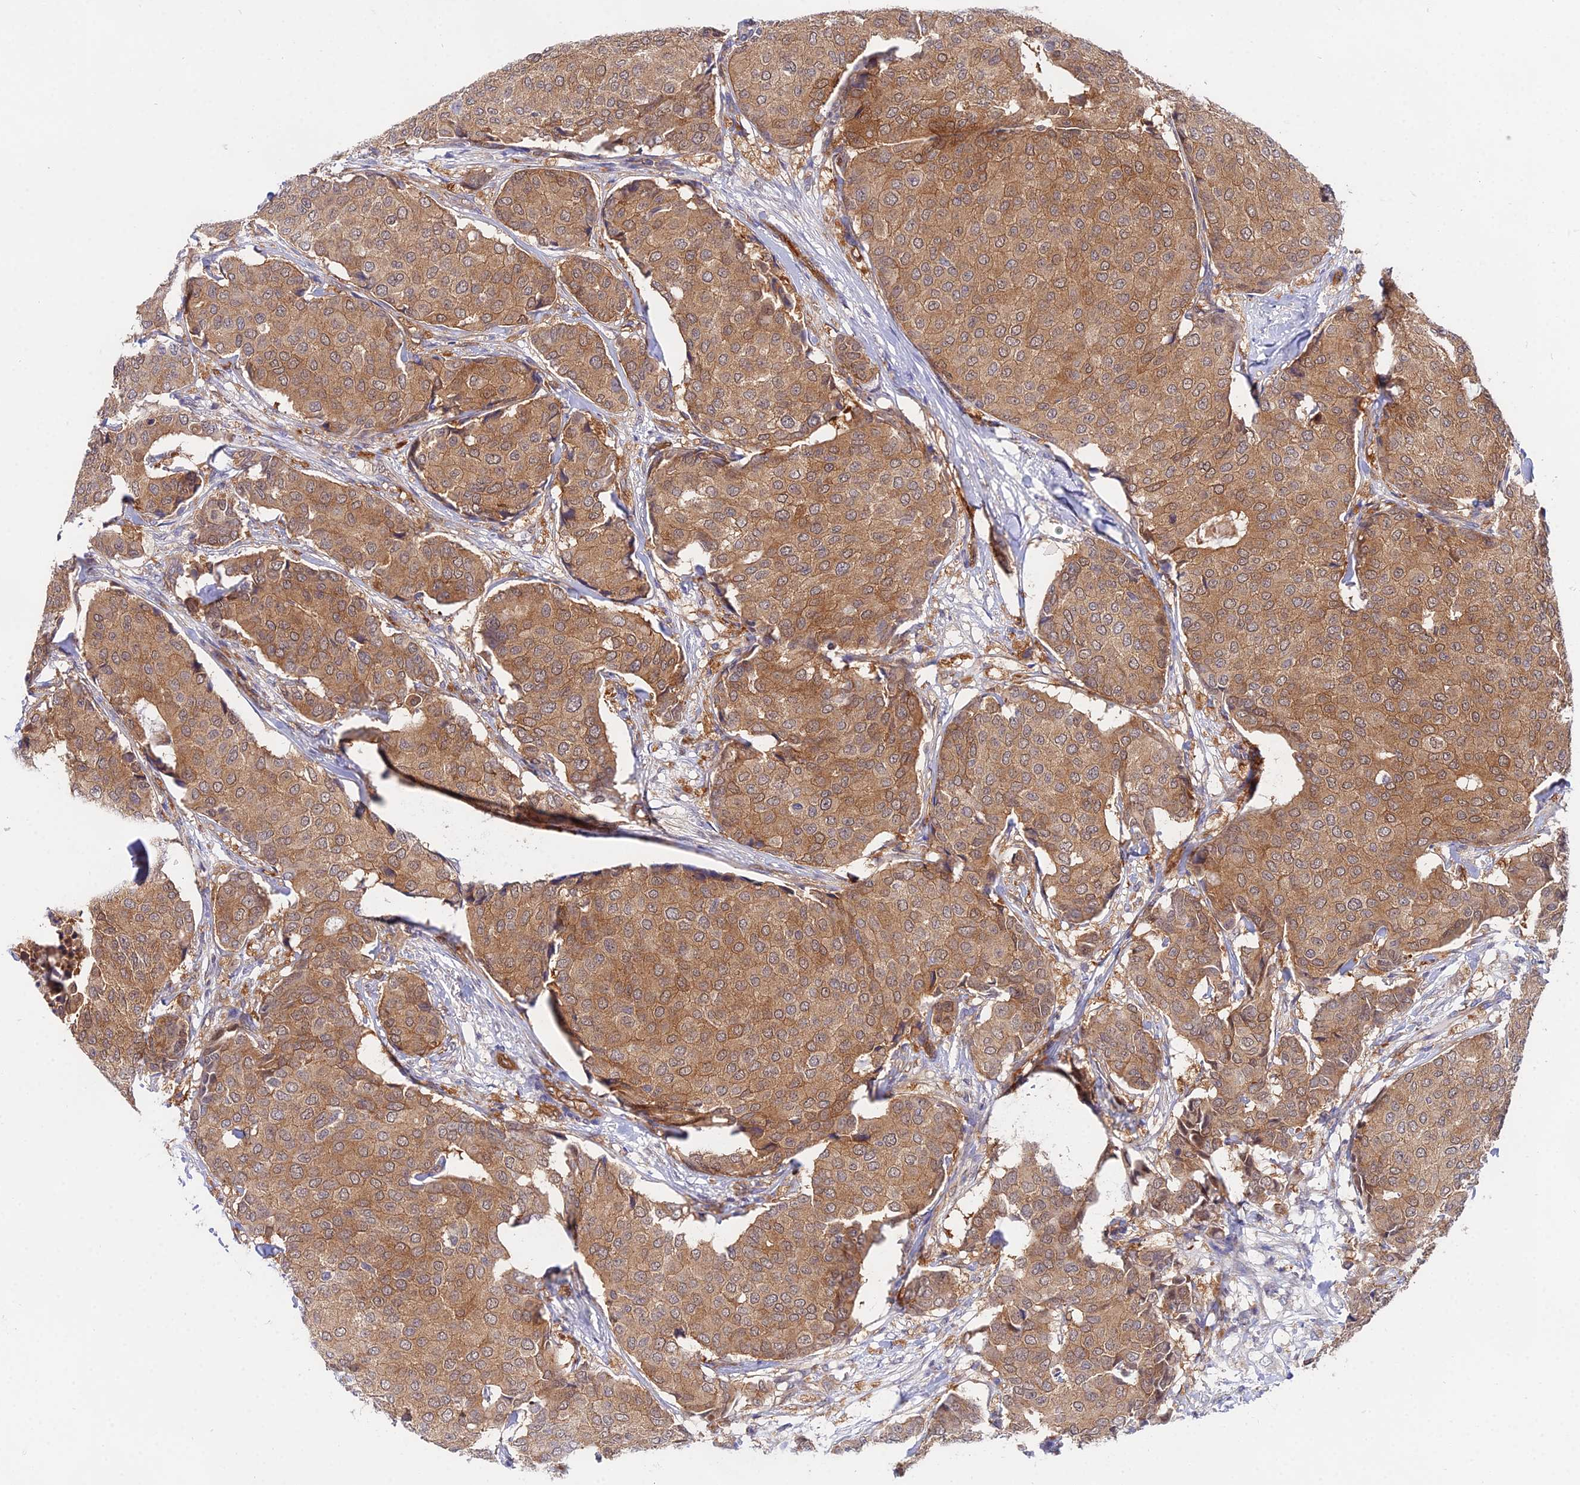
{"staining": {"intensity": "moderate", "quantity": ">75%", "location": "cytoplasmic/membranous"}, "tissue": "breast cancer", "cell_type": "Tumor cells", "image_type": "cancer", "snomed": [{"axis": "morphology", "description": "Duct carcinoma"}, {"axis": "topography", "description": "Breast"}], "caption": "Invasive ductal carcinoma (breast) tissue exhibits moderate cytoplasmic/membranous staining in about >75% of tumor cells, visualized by immunohistochemistry.", "gene": "PPP2R2C", "patient": {"sex": "female", "age": 75}}